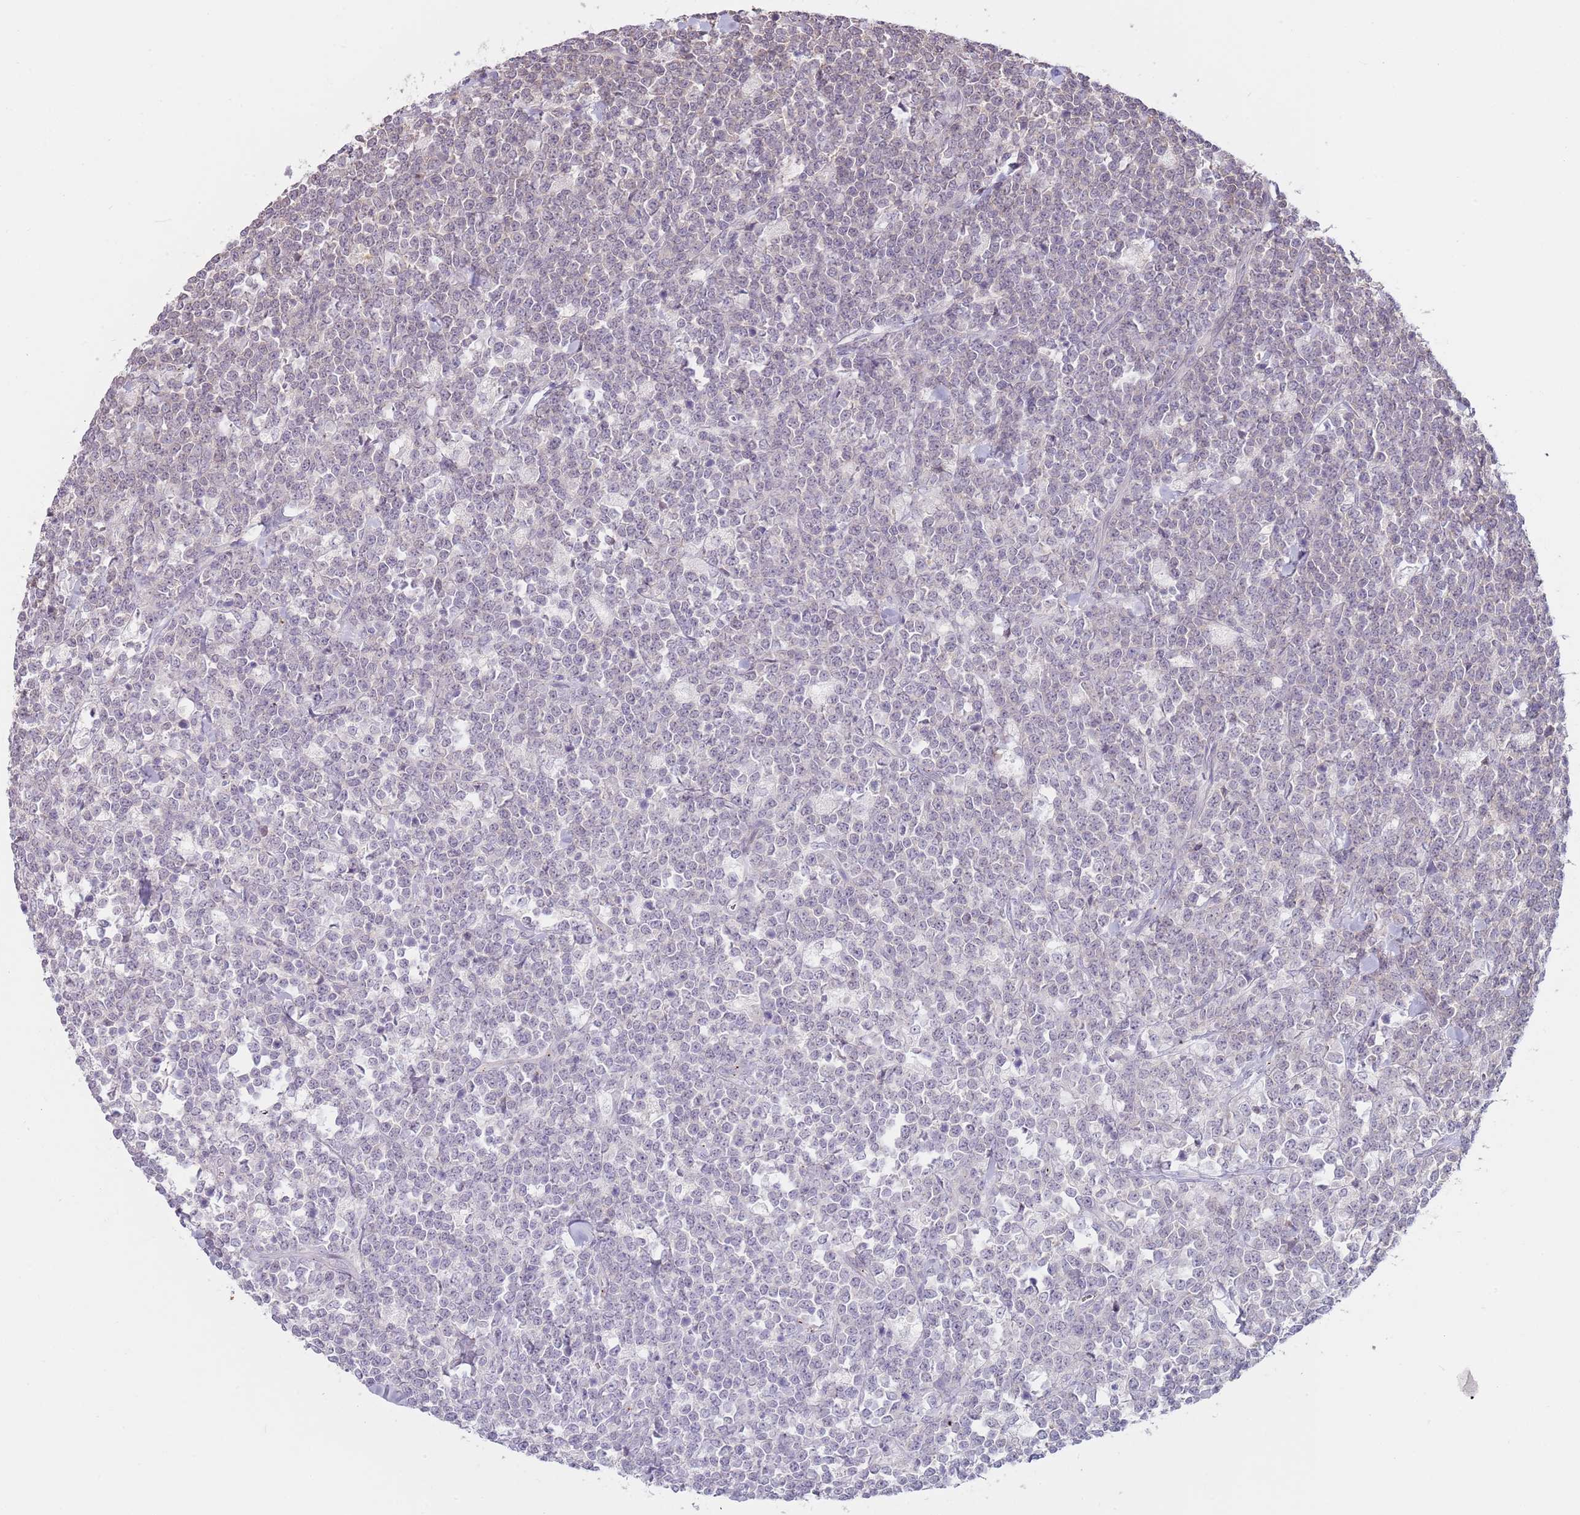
{"staining": {"intensity": "negative", "quantity": "none", "location": "none"}, "tissue": "lymphoma", "cell_type": "Tumor cells", "image_type": "cancer", "snomed": [{"axis": "morphology", "description": "Malignant lymphoma, non-Hodgkin's type, High grade"}, {"axis": "topography", "description": "Small intestine"}], "caption": "IHC of high-grade malignant lymphoma, non-Hodgkin's type shows no positivity in tumor cells.", "gene": "LDHD", "patient": {"sex": "male", "age": 8}}